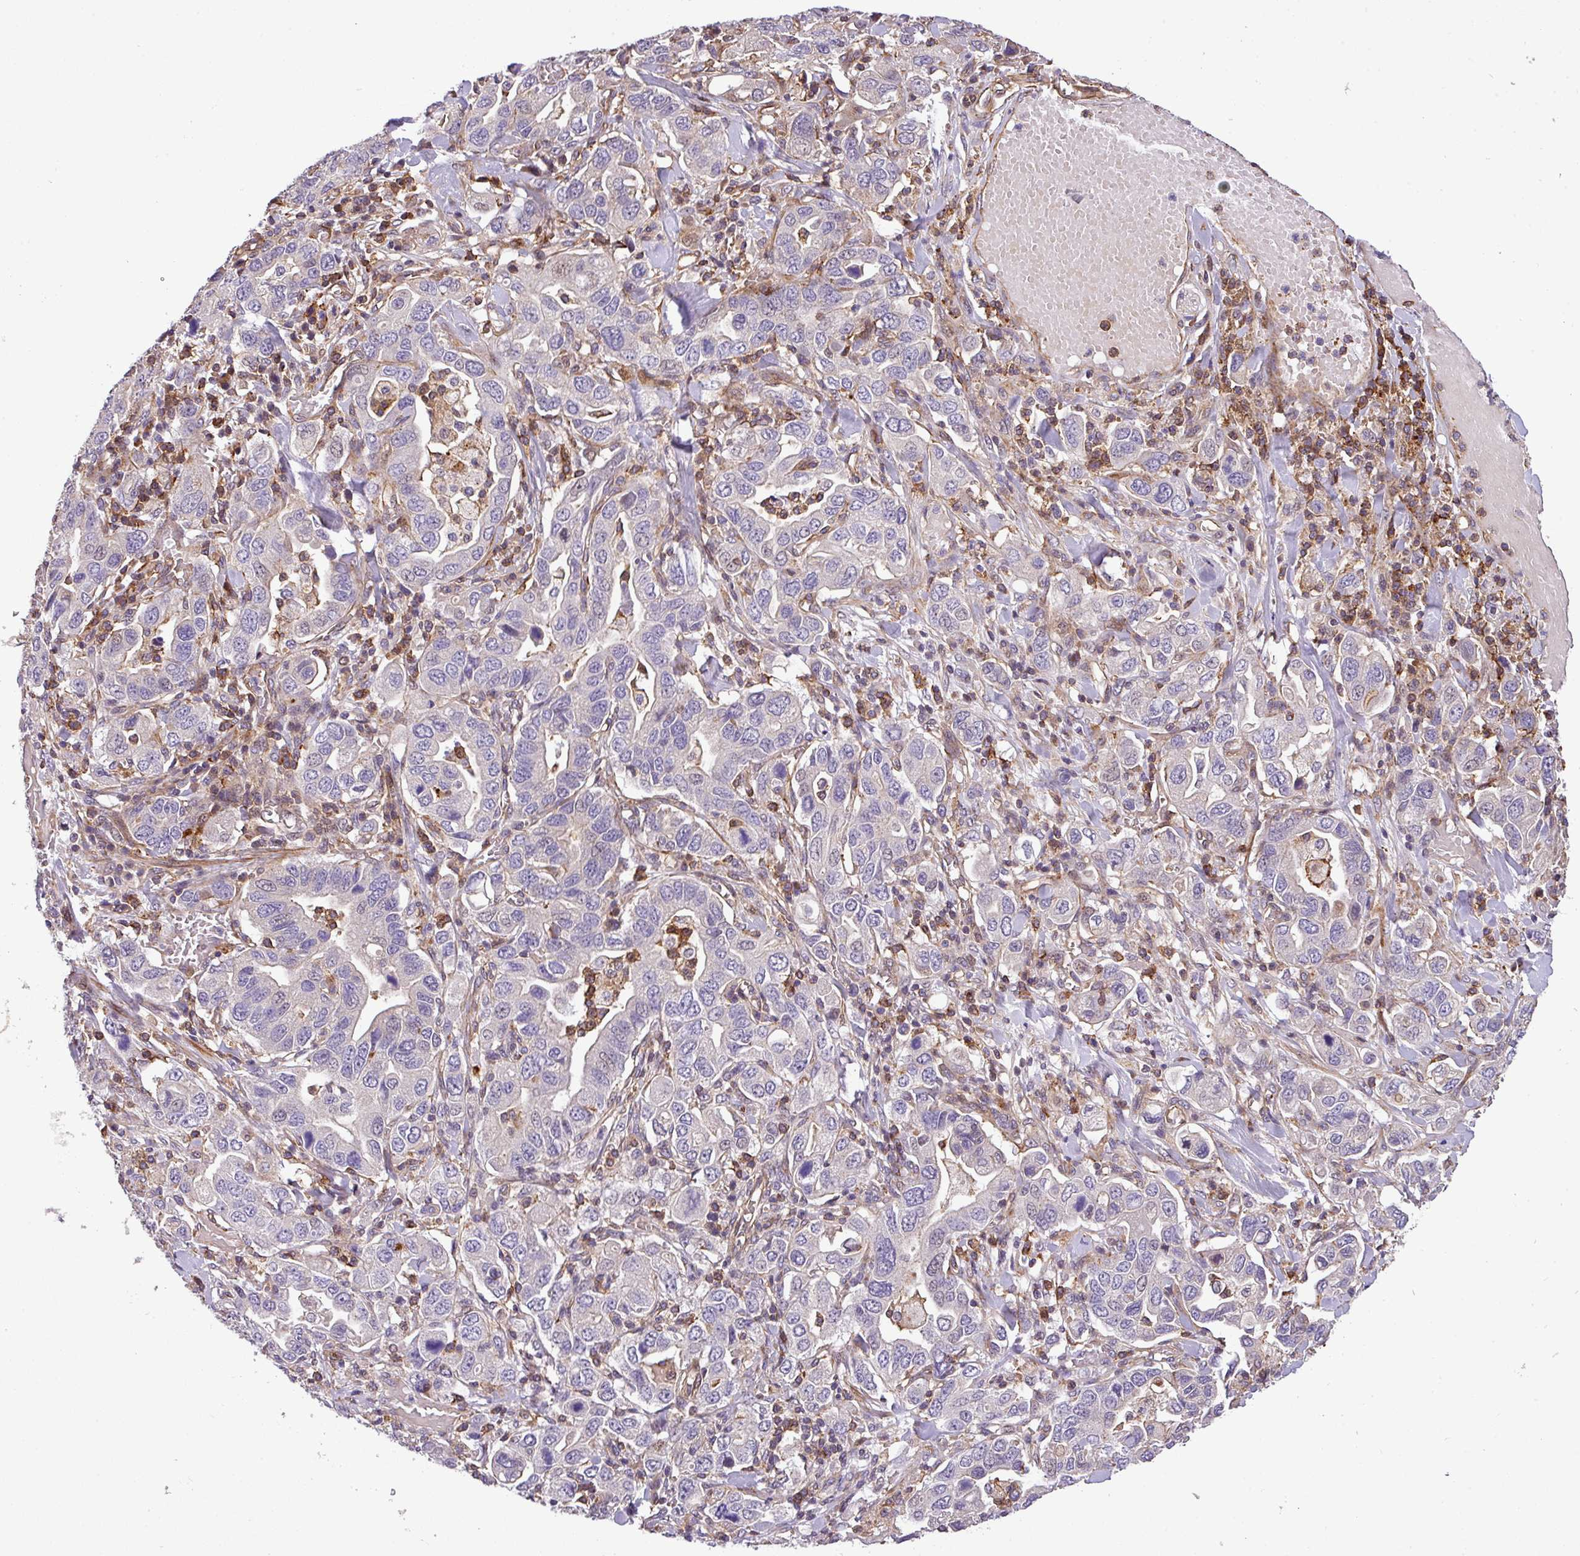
{"staining": {"intensity": "negative", "quantity": "none", "location": "none"}, "tissue": "stomach cancer", "cell_type": "Tumor cells", "image_type": "cancer", "snomed": [{"axis": "morphology", "description": "Adenocarcinoma, NOS"}, {"axis": "topography", "description": "Stomach, upper"}, {"axis": "topography", "description": "Stomach"}], "caption": "Photomicrograph shows no protein positivity in tumor cells of stomach cancer (adenocarcinoma) tissue.", "gene": "CASS4", "patient": {"sex": "male", "age": 62}}